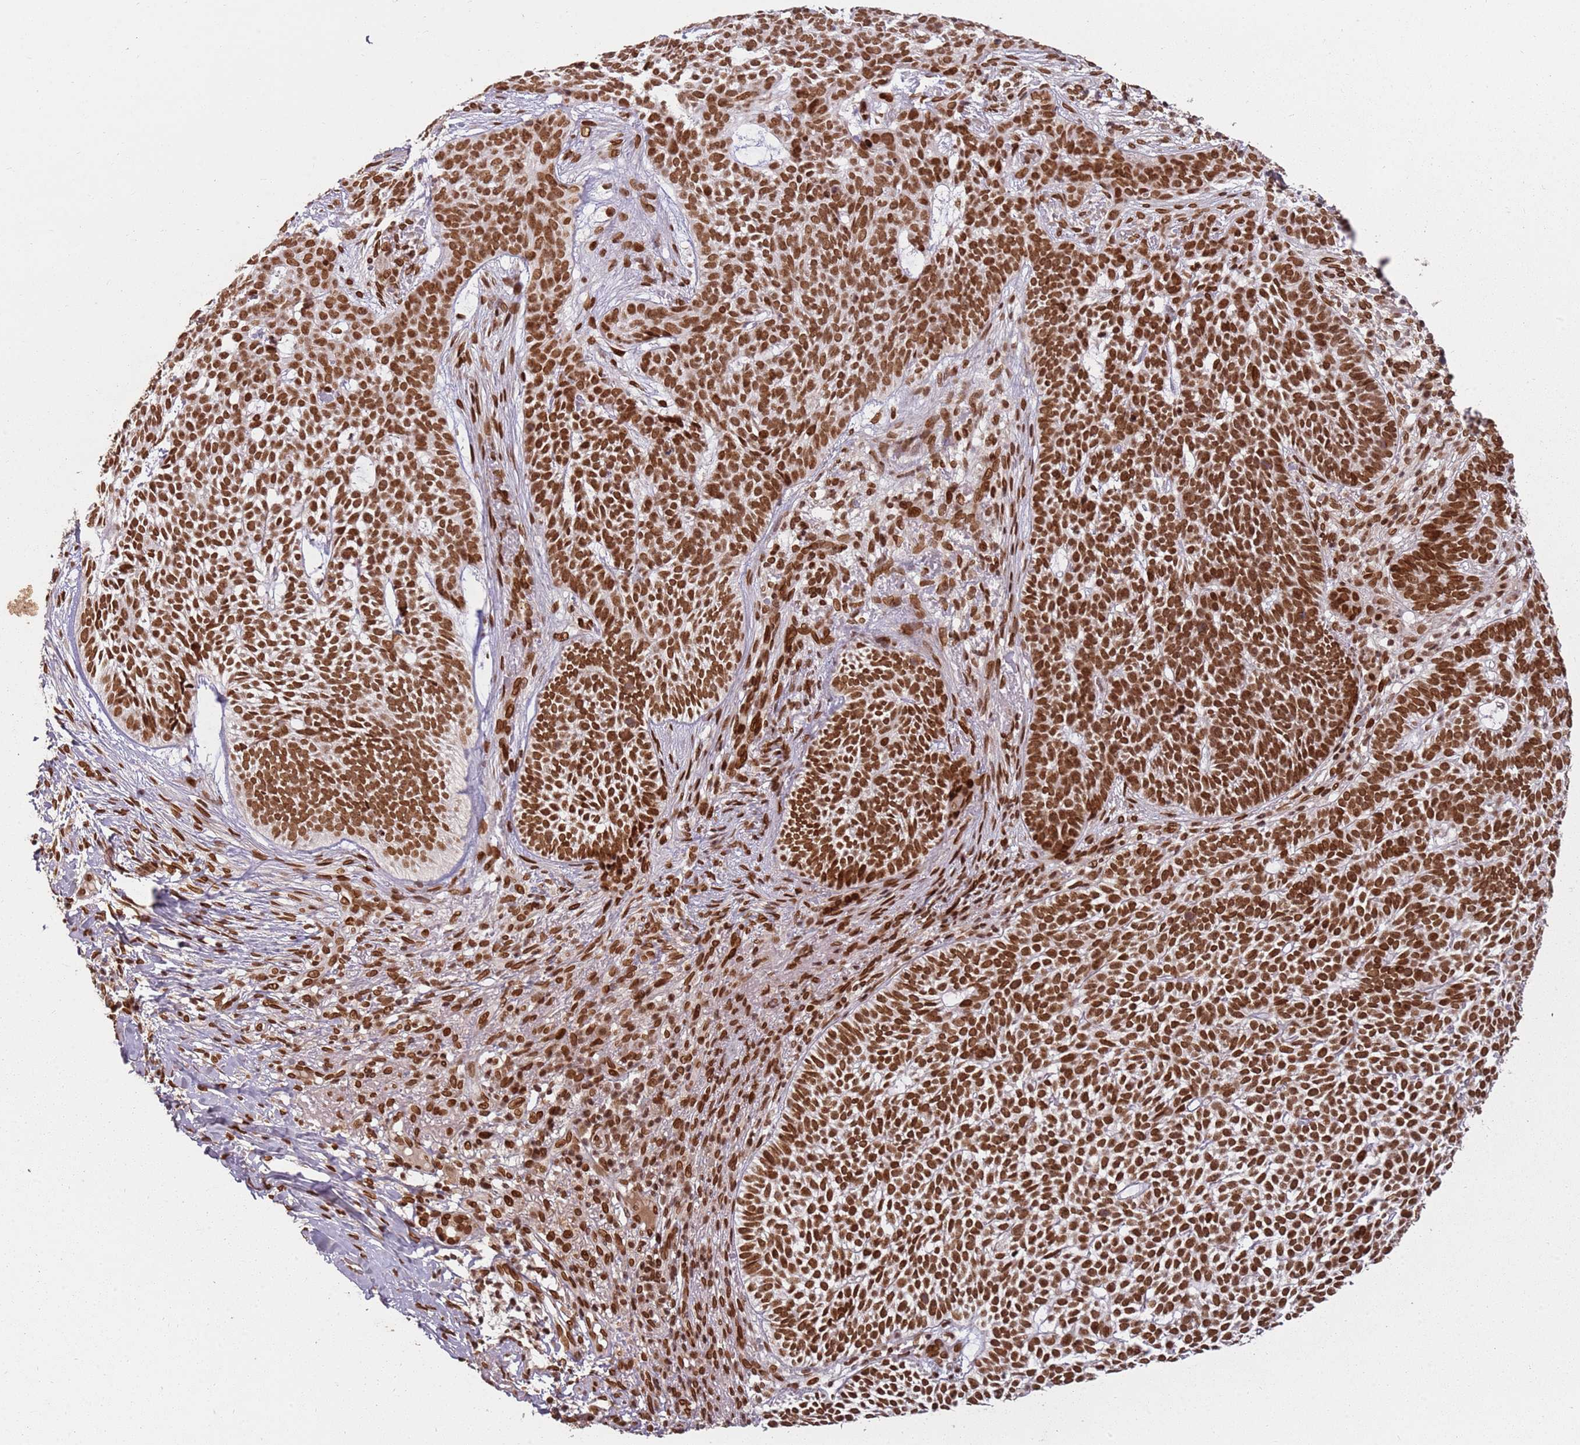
{"staining": {"intensity": "strong", "quantity": ">75%", "location": "nuclear"}, "tissue": "skin cancer", "cell_type": "Tumor cells", "image_type": "cancer", "snomed": [{"axis": "morphology", "description": "Basal cell carcinoma"}, {"axis": "topography", "description": "Skin"}], "caption": "Skin basal cell carcinoma was stained to show a protein in brown. There is high levels of strong nuclear staining in about >75% of tumor cells.", "gene": "TENT4A", "patient": {"sex": "female", "age": 78}}